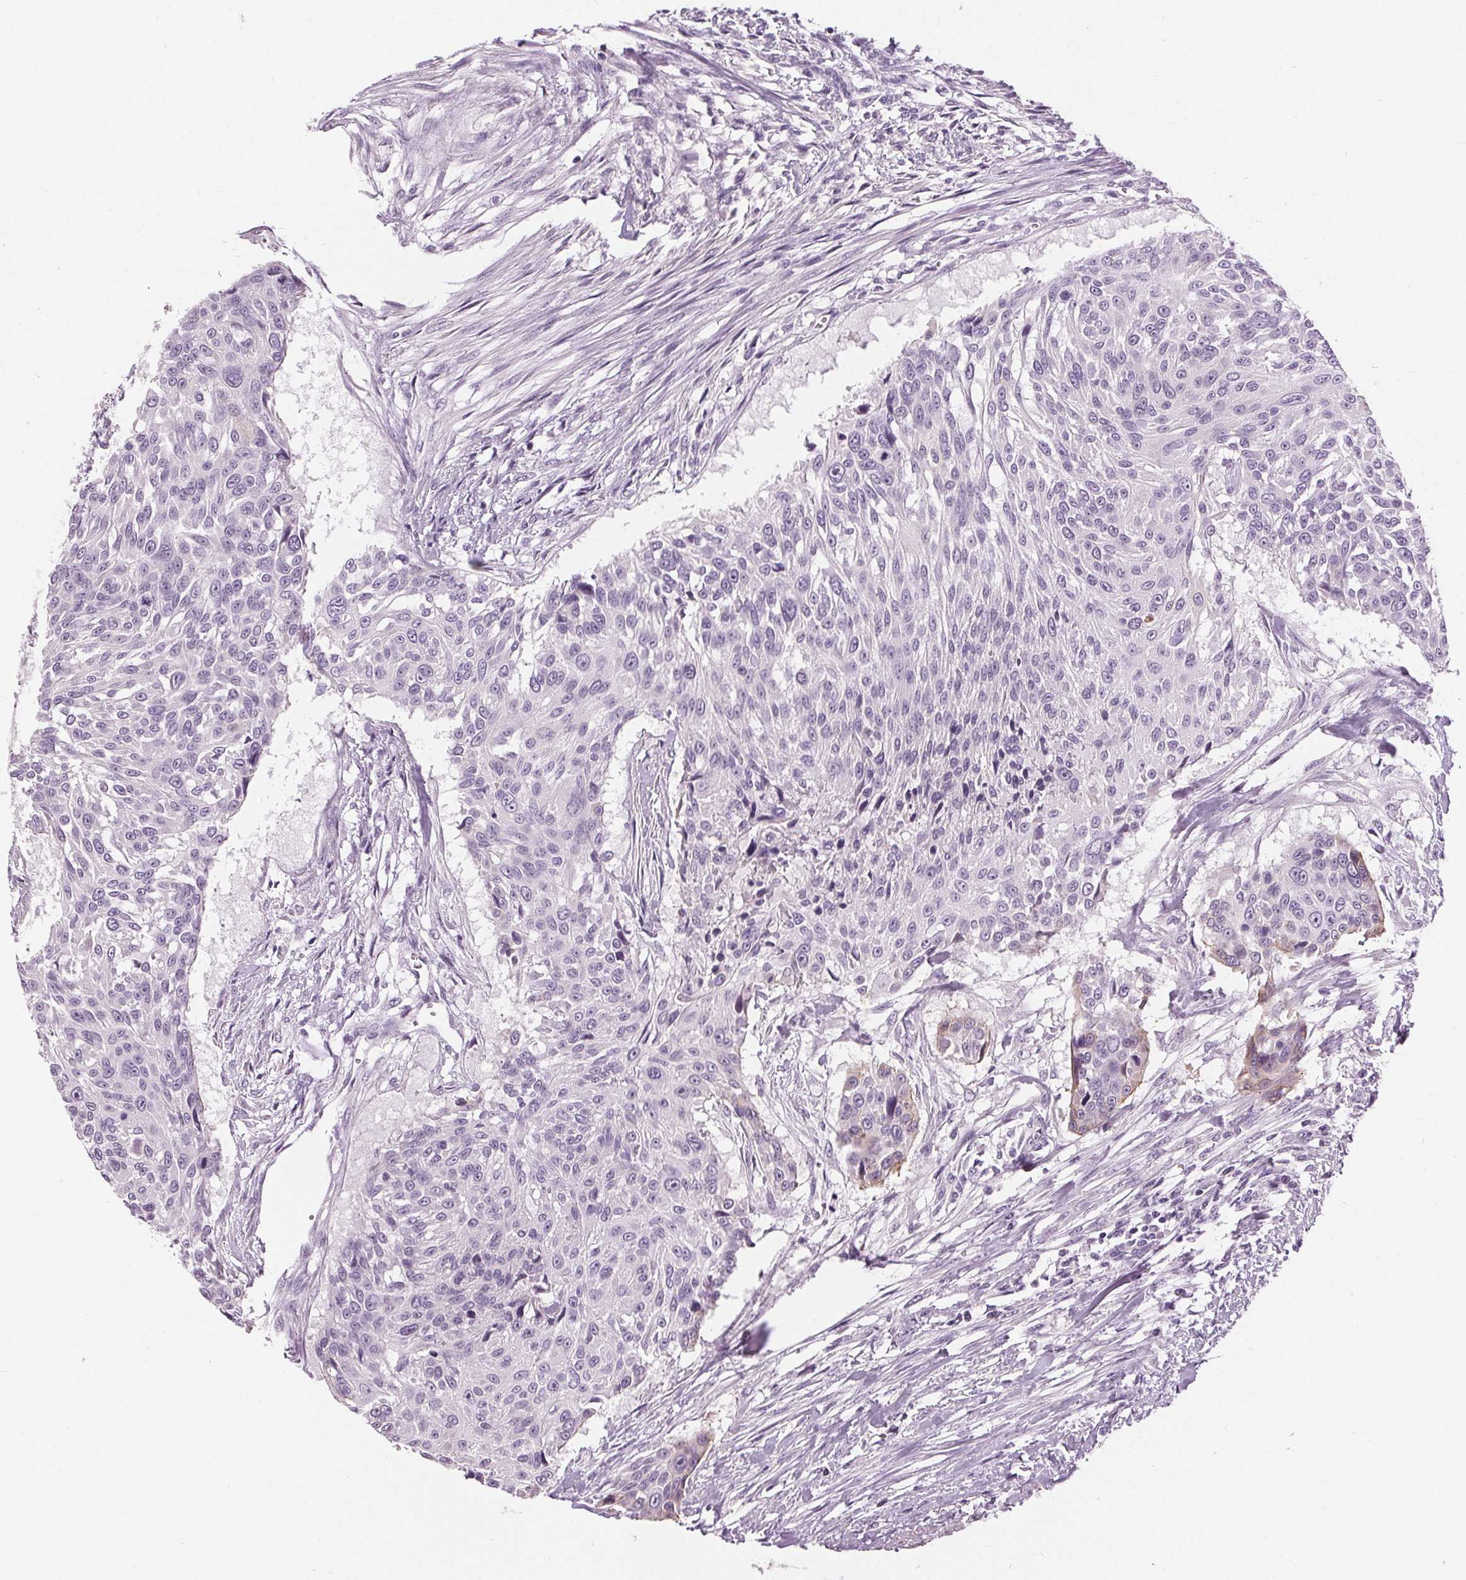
{"staining": {"intensity": "negative", "quantity": "none", "location": "none"}, "tissue": "urothelial cancer", "cell_type": "Tumor cells", "image_type": "cancer", "snomed": [{"axis": "morphology", "description": "Urothelial carcinoma, NOS"}, {"axis": "topography", "description": "Urinary bladder"}], "caption": "This image is of urothelial cancer stained with immunohistochemistry (IHC) to label a protein in brown with the nuclei are counter-stained blue. There is no staining in tumor cells. The staining was performed using DAB (3,3'-diaminobenzidine) to visualize the protein expression in brown, while the nuclei were stained in blue with hematoxylin (Magnification: 20x).", "gene": "MISP", "patient": {"sex": "male", "age": 55}}